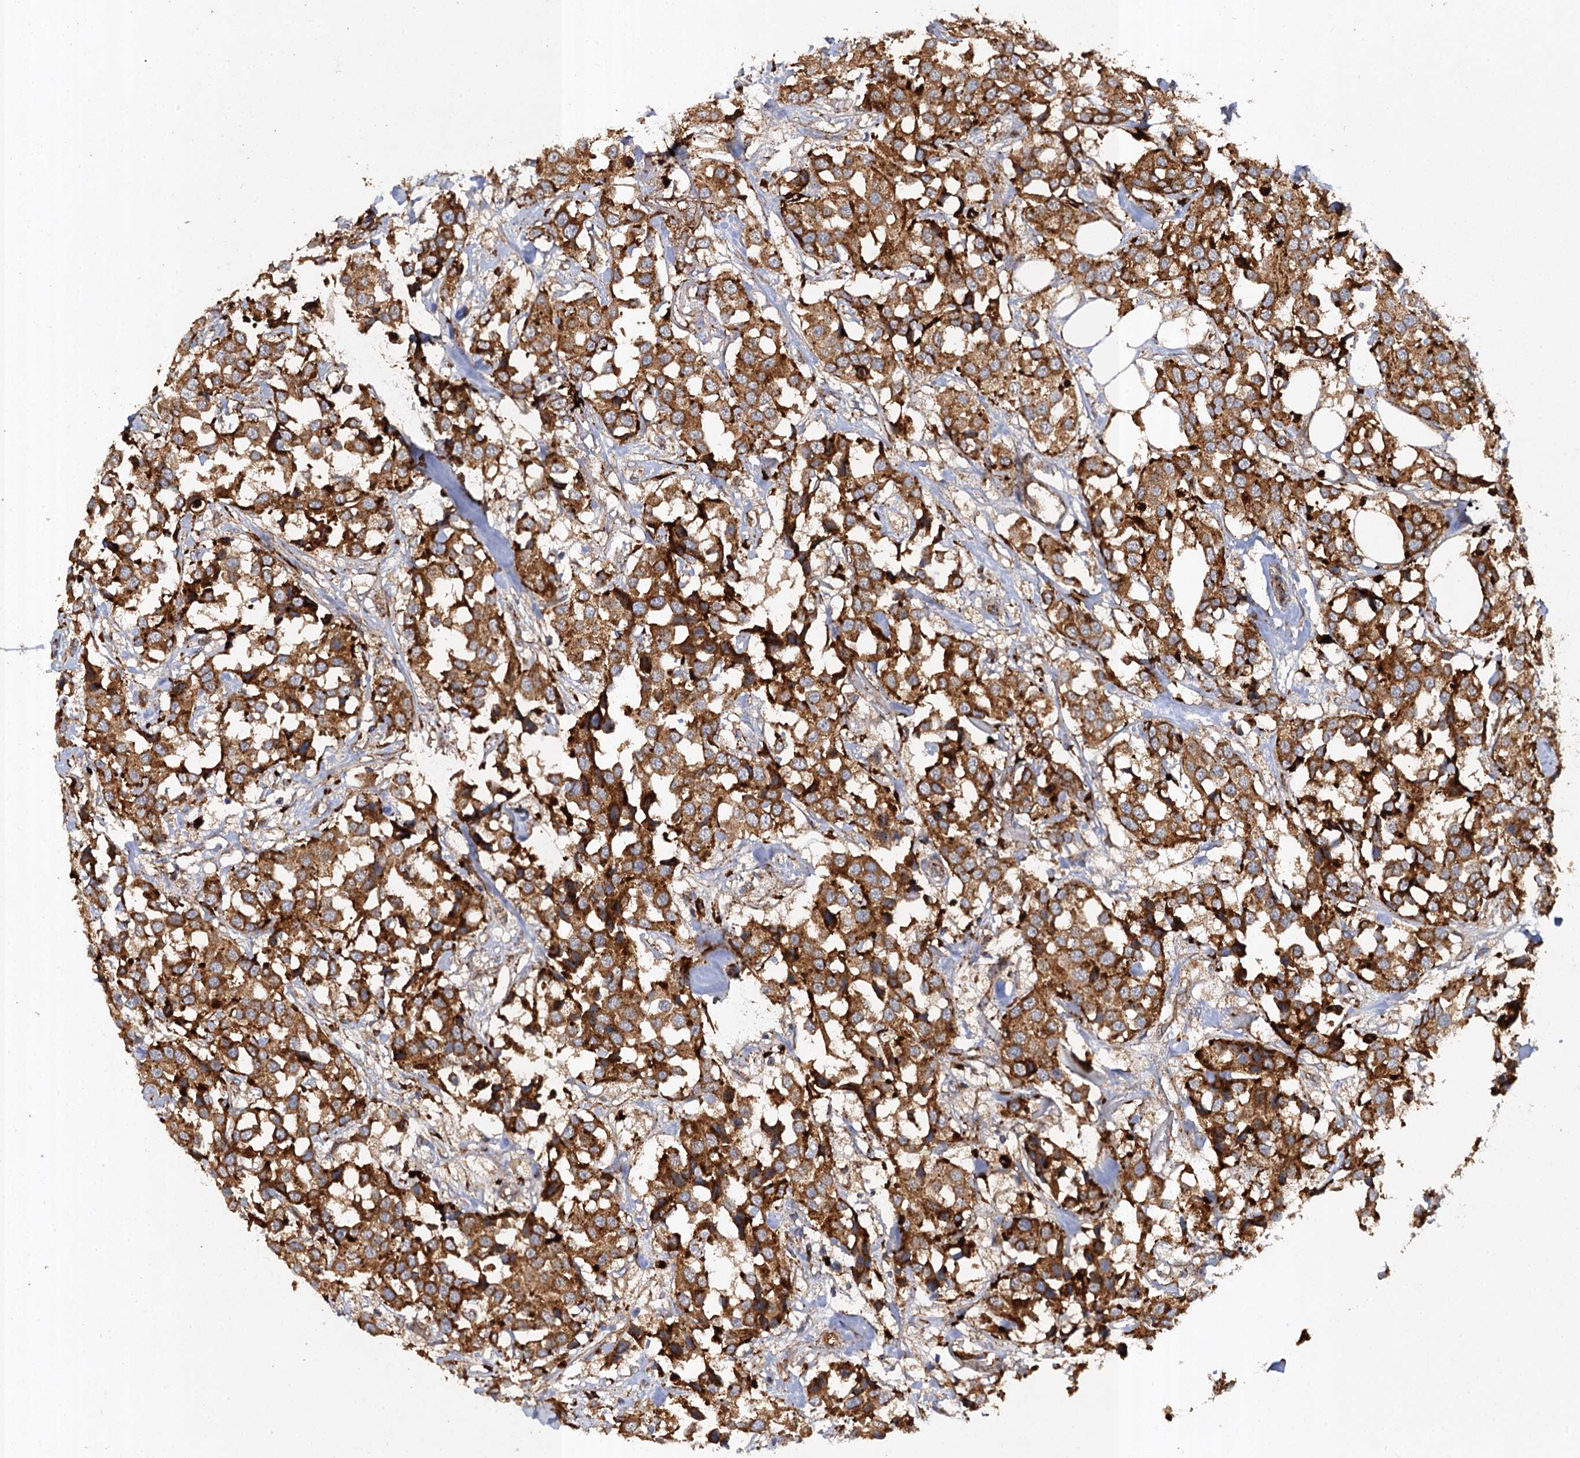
{"staining": {"intensity": "strong", "quantity": ">75%", "location": "cytoplasmic/membranous"}, "tissue": "breast cancer", "cell_type": "Tumor cells", "image_type": "cancer", "snomed": [{"axis": "morphology", "description": "Duct carcinoma"}, {"axis": "topography", "description": "Breast"}], "caption": "A histopathology image of human intraductal carcinoma (breast) stained for a protein shows strong cytoplasmic/membranous brown staining in tumor cells.", "gene": "GBA1", "patient": {"sex": "female", "age": 80}}